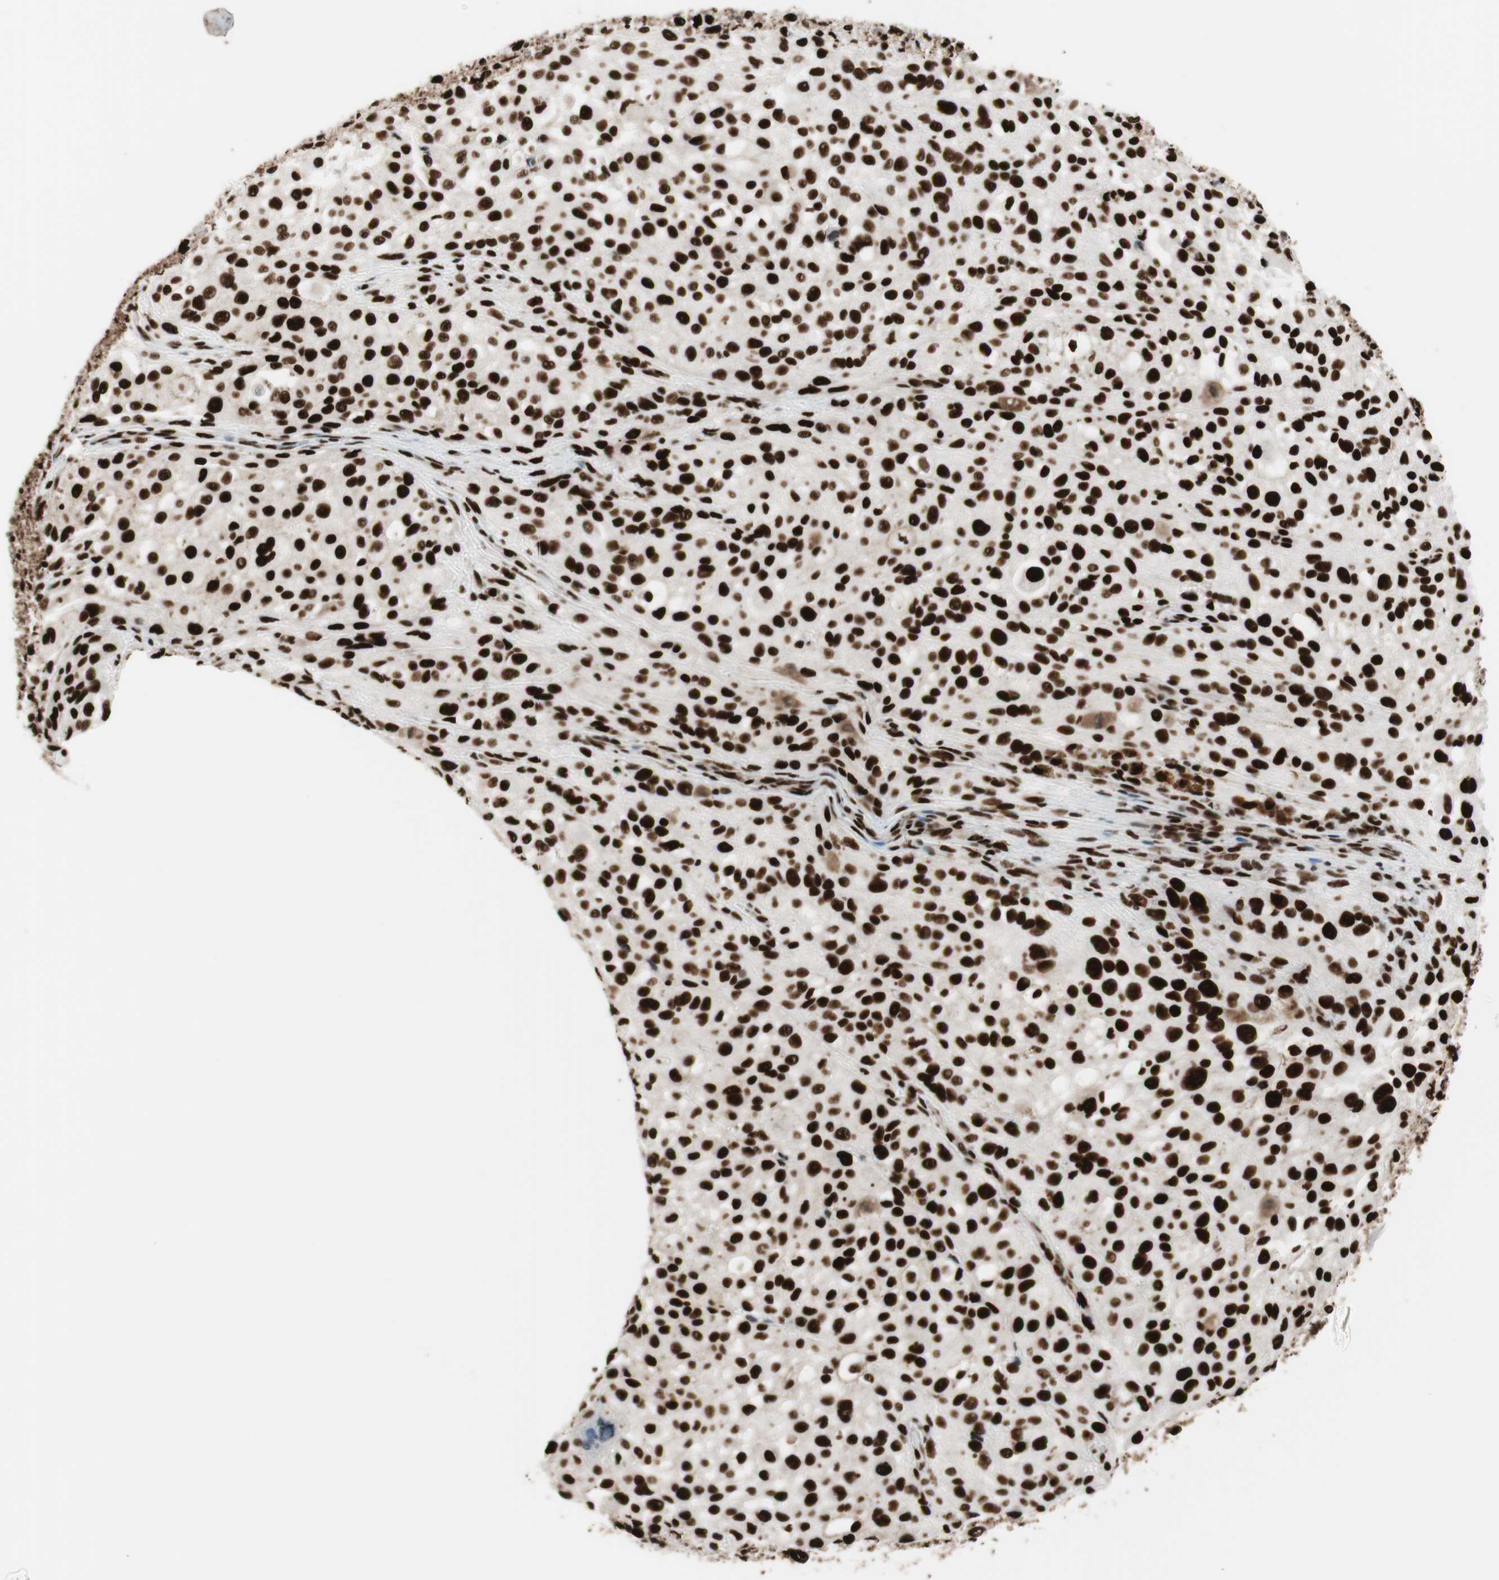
{"staining": {"intensity": "strong", "quantity": ">75%", "location": "nuclear"}, "tissue": "melanoma", "cell_type": "Tumor cells", "image_type": "cancer", "snomed": [{"axis": "morphology", "description": "Necrosis, NOS"}, {"axis": "morphology", "description": "Malignant melanoma, NOS"}, {"axis": "topography", "description": "Skin"}], "caption": "Strong nuclear positivity for a protein is seen in approximately >75% of tumor cells of melanoma using immunohistochemistry.", "gene": "PSME3", "patient": {"sex": "female", "age": 87}}